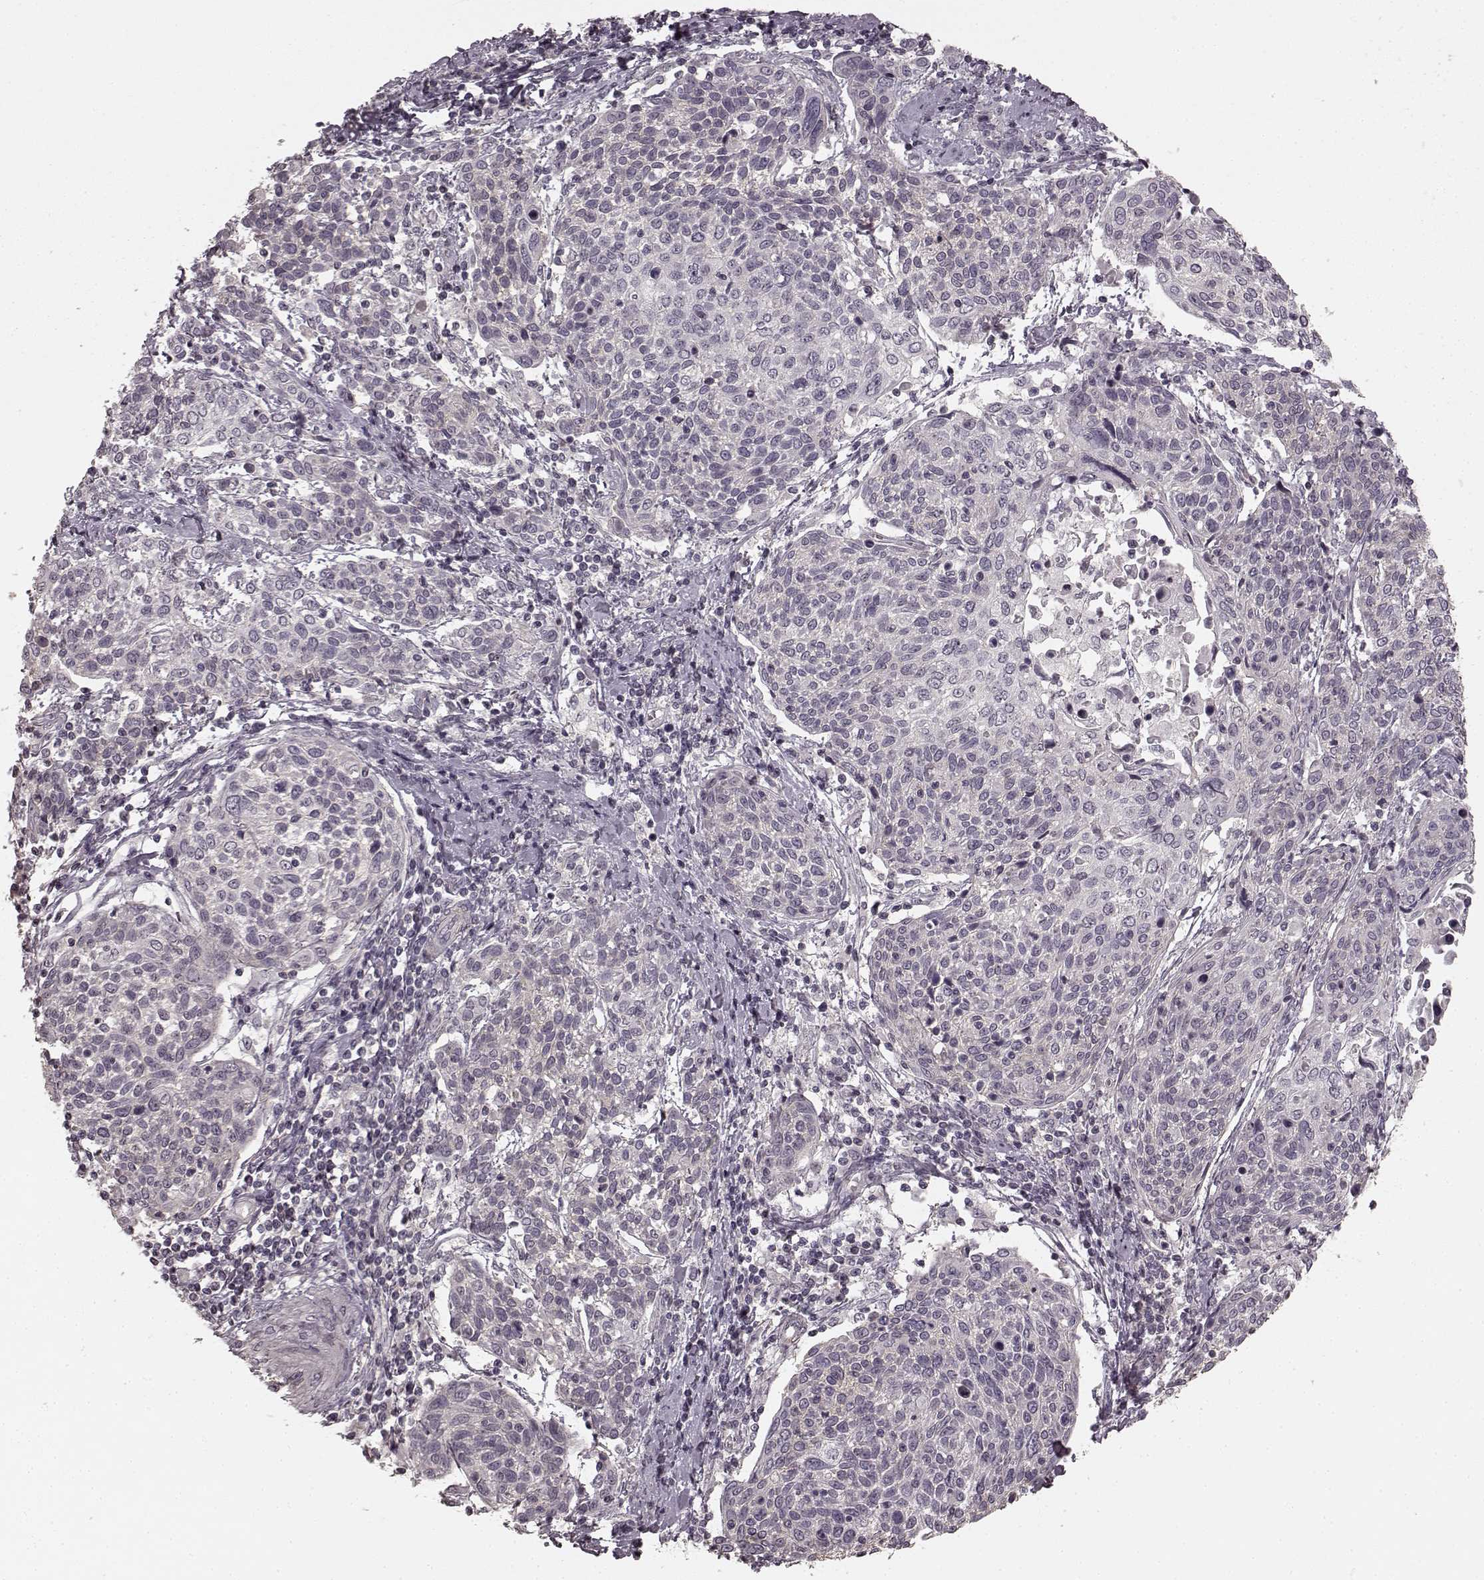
{"staining": {"intensity": "negative", "quantity": "none", "location": "none"}, "tissue": "cervical cancer", "cell_type": "Tumor cells", "image_type": "cancer", "snomed": [{"axis": "morphology", "description": "Squamous cell carcinoma, NOS"}, {"axis": "topography", "description": "Cervix"}], "caption": "The immunohistochemistry (IHC) micrograph has no significant expression in tumor cells of cervical squamous cell carcinoma tissue.", "gene": "PRKCE", "patient": {"sex": "female", "age": 61}}